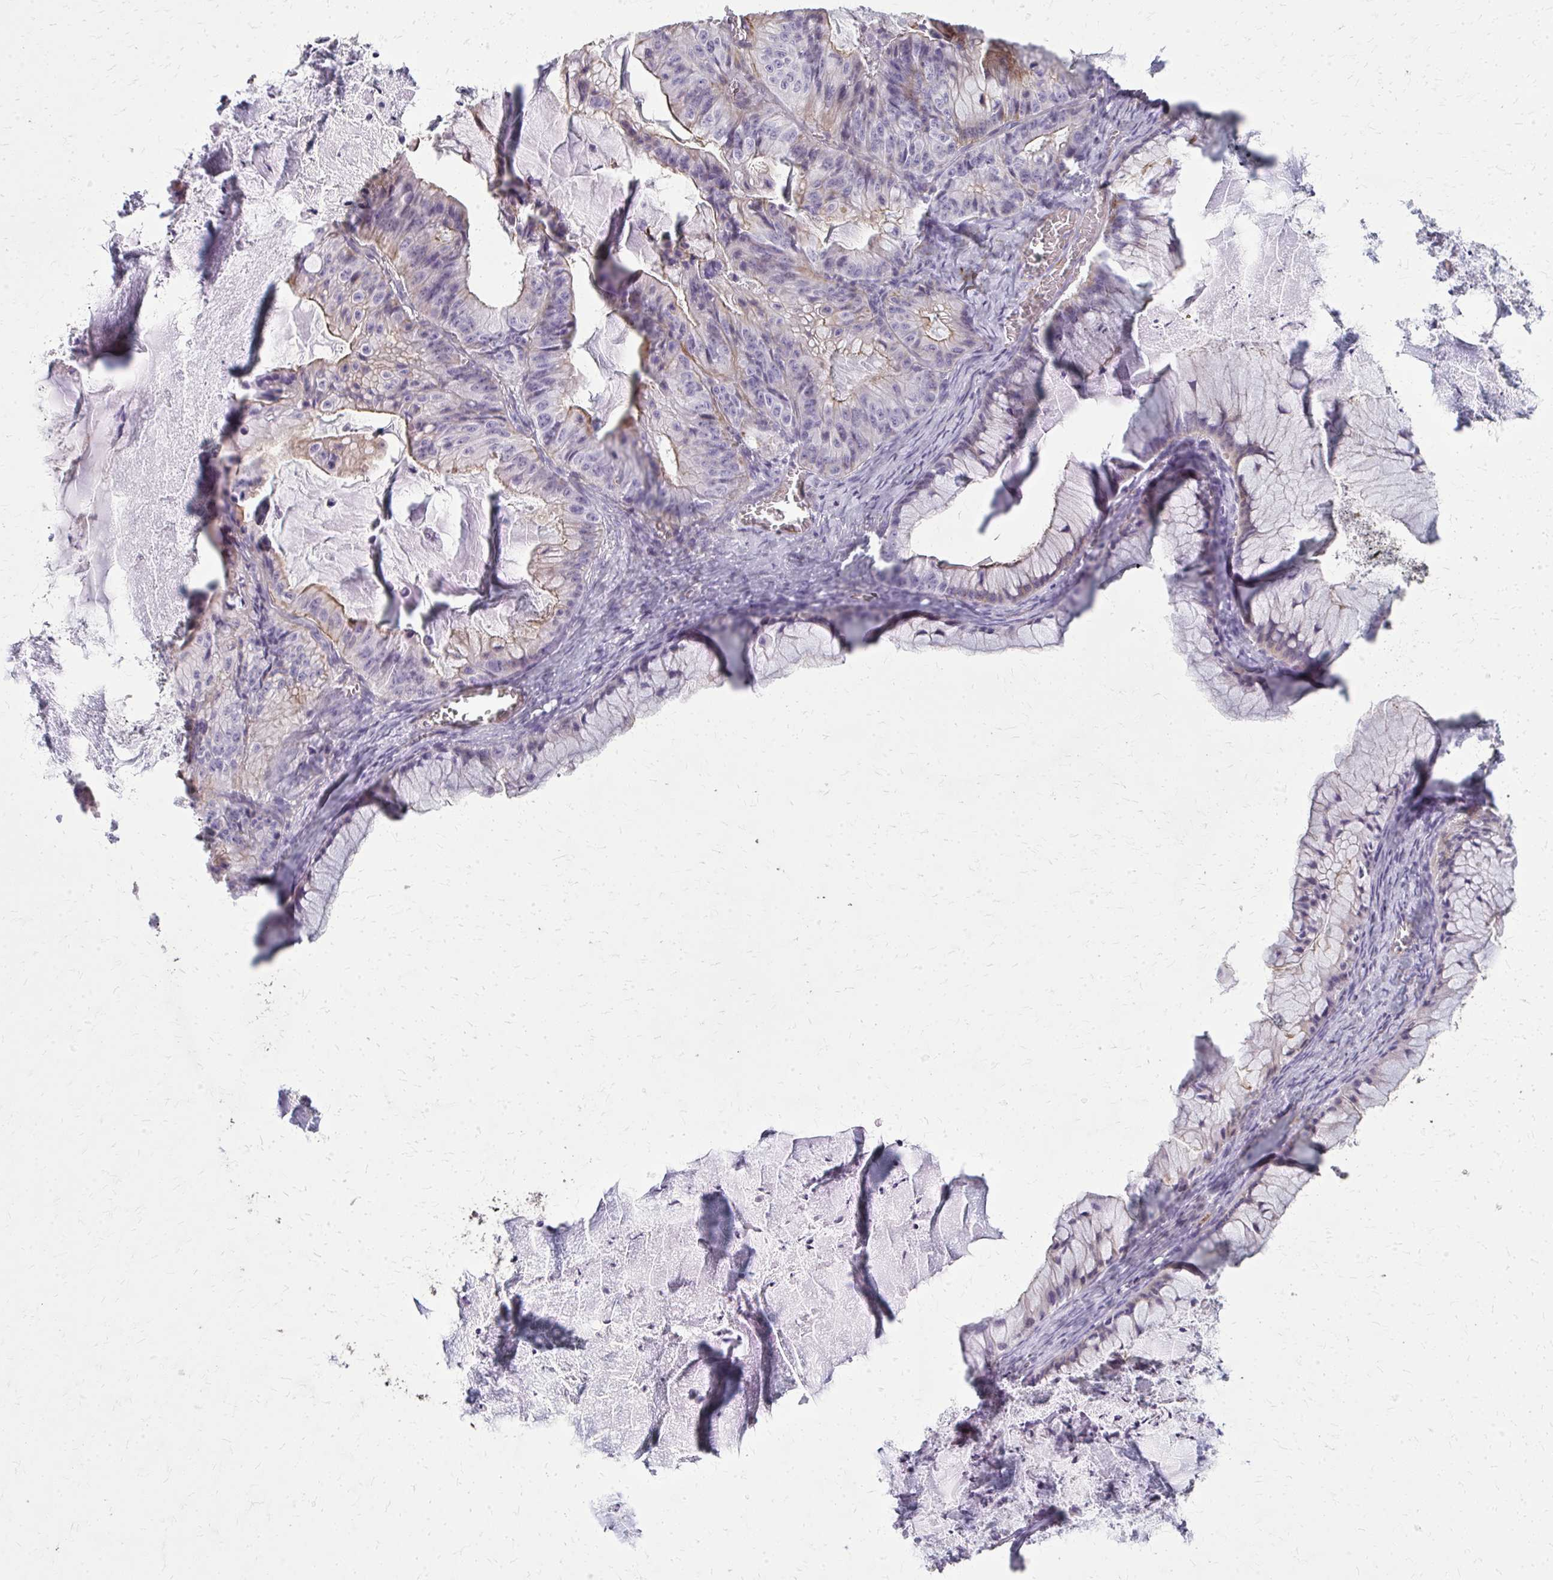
{"staining": {"intensity": "moderate", "quantity": "<25%", "location": "cytoplasmic/membranous"}, "tissue": "ovarian cancer", "cell_type": "Tumor cells", "image_type": "cancer", "snomed": [{"axis": "morphology", "description": "Cystadenocarcinoma, mucinous, NOS"}, {"axis": "topography", "description": "Ovary"}], "caption": "The histopathology image reveals staining of ovarian cancer (mucinous cystadenocarcinoma), revealing moderate cytoplasmic/membranous protein expression (brown color) within tumor cells. The staining is performed using DAB (3,3'-diaminobenzidine) brown chromogen to label protein expression. The nuclei are counter-stained blue using hematoxylin.", "gene": "TENM4", "patient": {"sex": "female", "age": 72}}